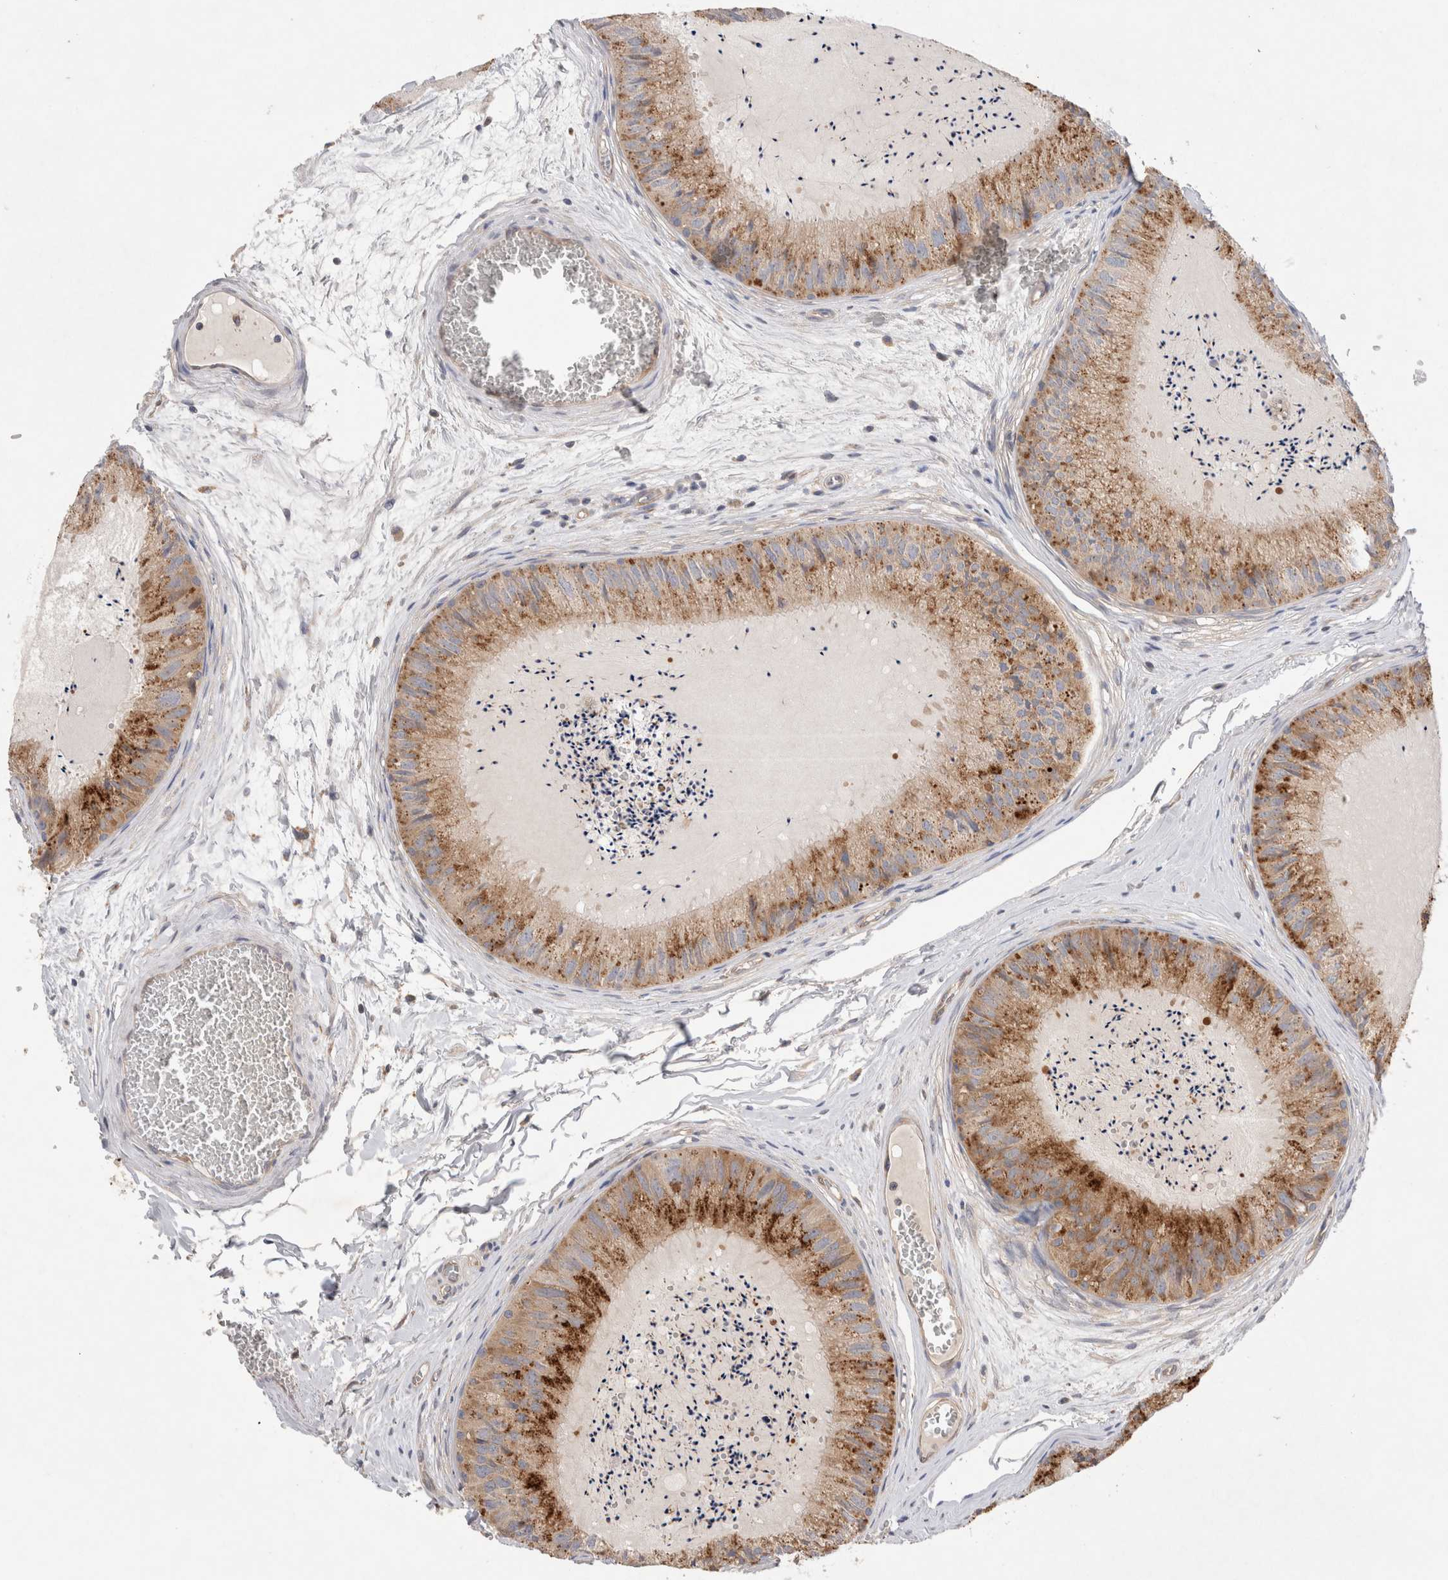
{"staining": {"intensity": "strong", "quantity": ">75%", "location": "cytoplasmic/membranous"}, "tissue": "epididymis", "cell_type": "Glandular cells", "image_type": "normal", "snomed": [{"axis": "morphology", "description": "Normal tissue, NOS"}, {"axis": "topography", "description": "Epididymis"}], "caption": "Protein expression analysis of benign epididymis reveals strong cytoplasmic/membranous staining in about >75% of glandular cells. (brown staining indicates protein expression, while blue staining denotes nuclei).", "gene": "TBC1D16", "patient": {"sex": "male", "age": 31}}